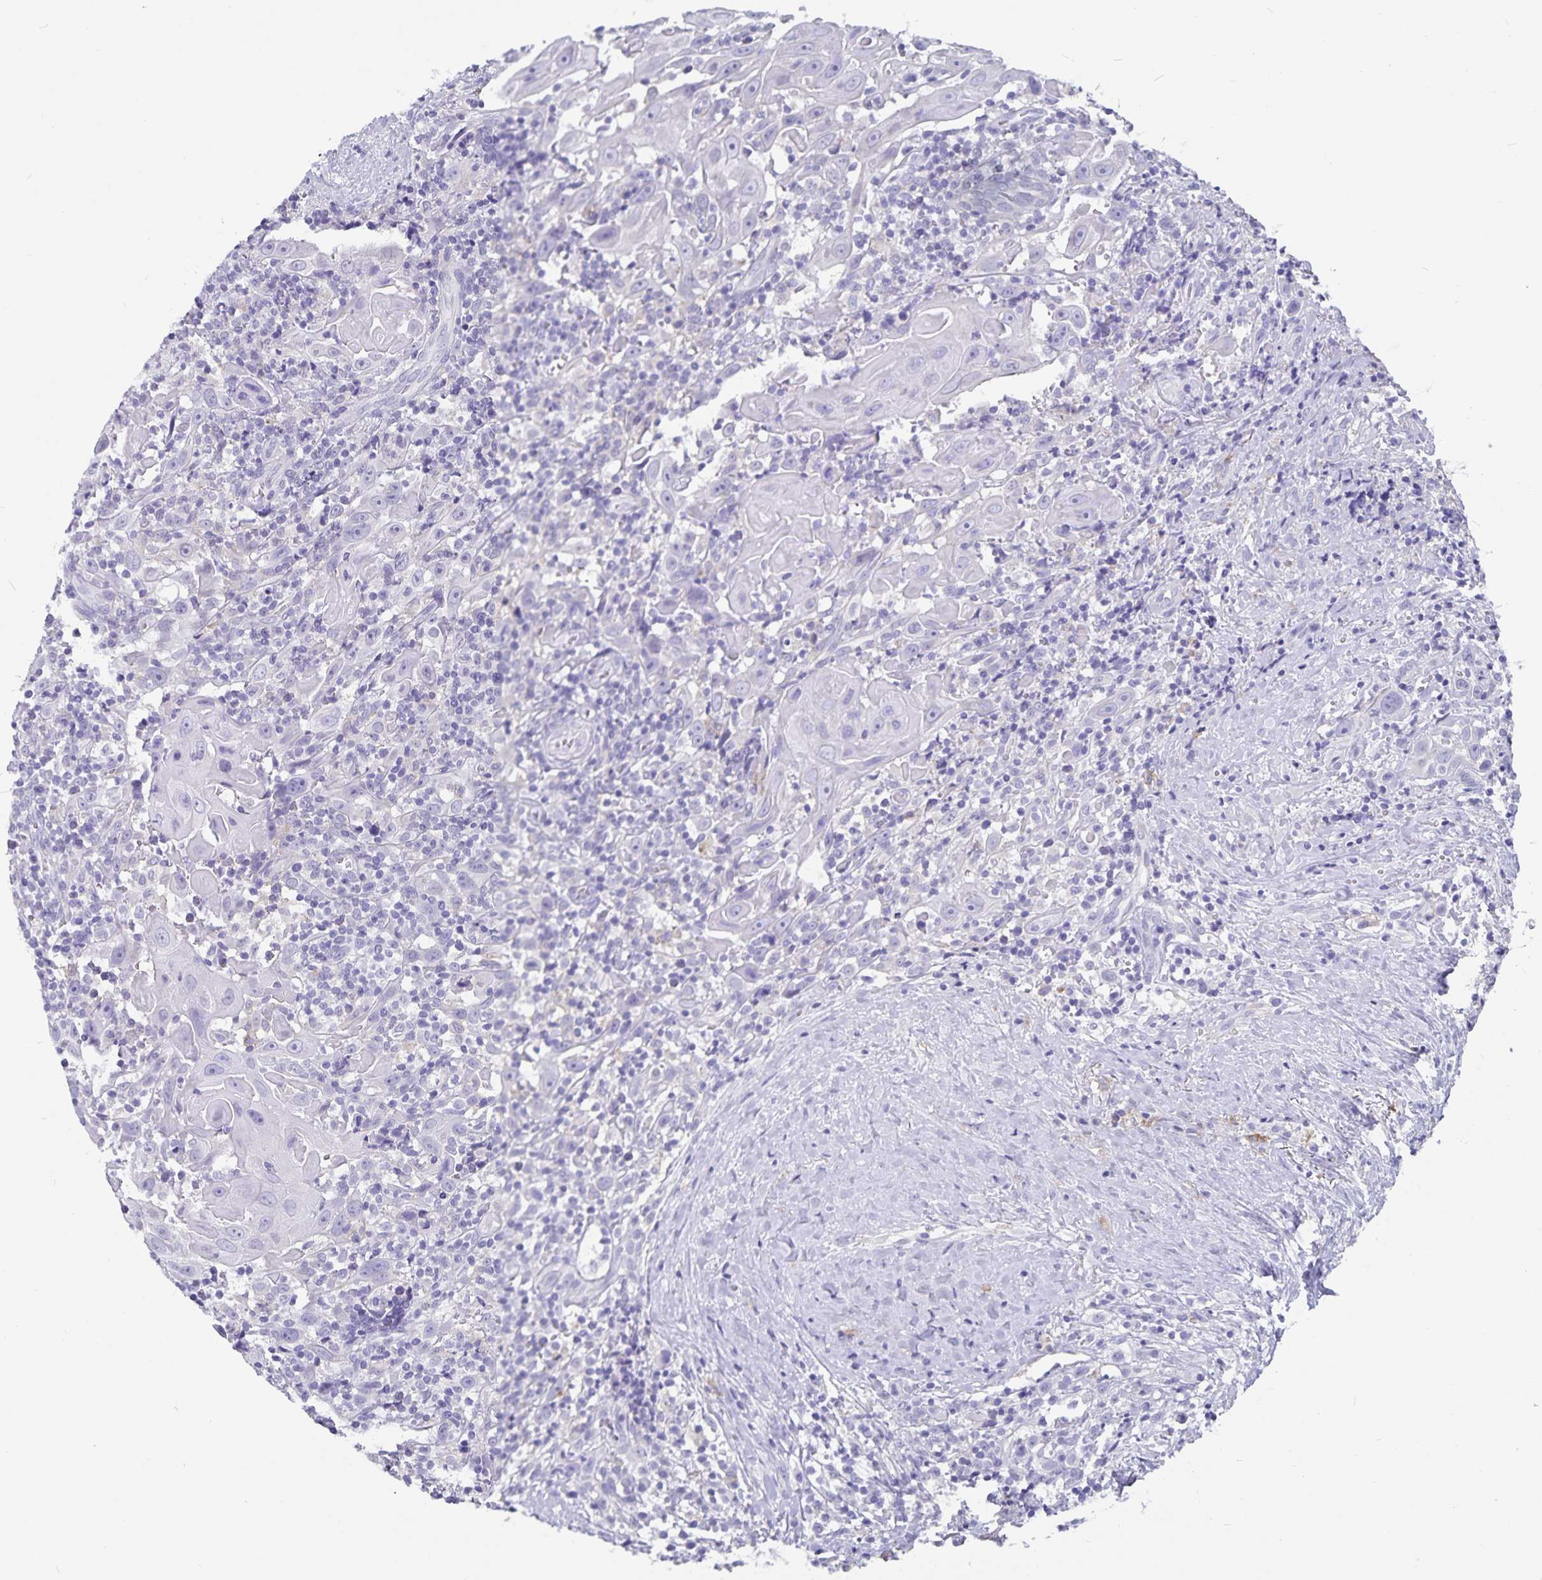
{"staining": {"intensity": "negative", "quantity": "none", "location": "none"}, "tissue": "head and neck cancer", "cell_type": "Tumor cells", "image_type": "cancer", "snomed": [{"axis": "morphology", "description": "Squamous cell carcinoma, NOS"}, {"axis": "topography", "description": "Head-Neck"}], "caption": "Immunohistochemistry (IHC) of human head and neck squamous cell carcinoma reveals no expression in tumor cells.", "gene": "PLAC1", "patient": {"sex": "female", "age": 95}}